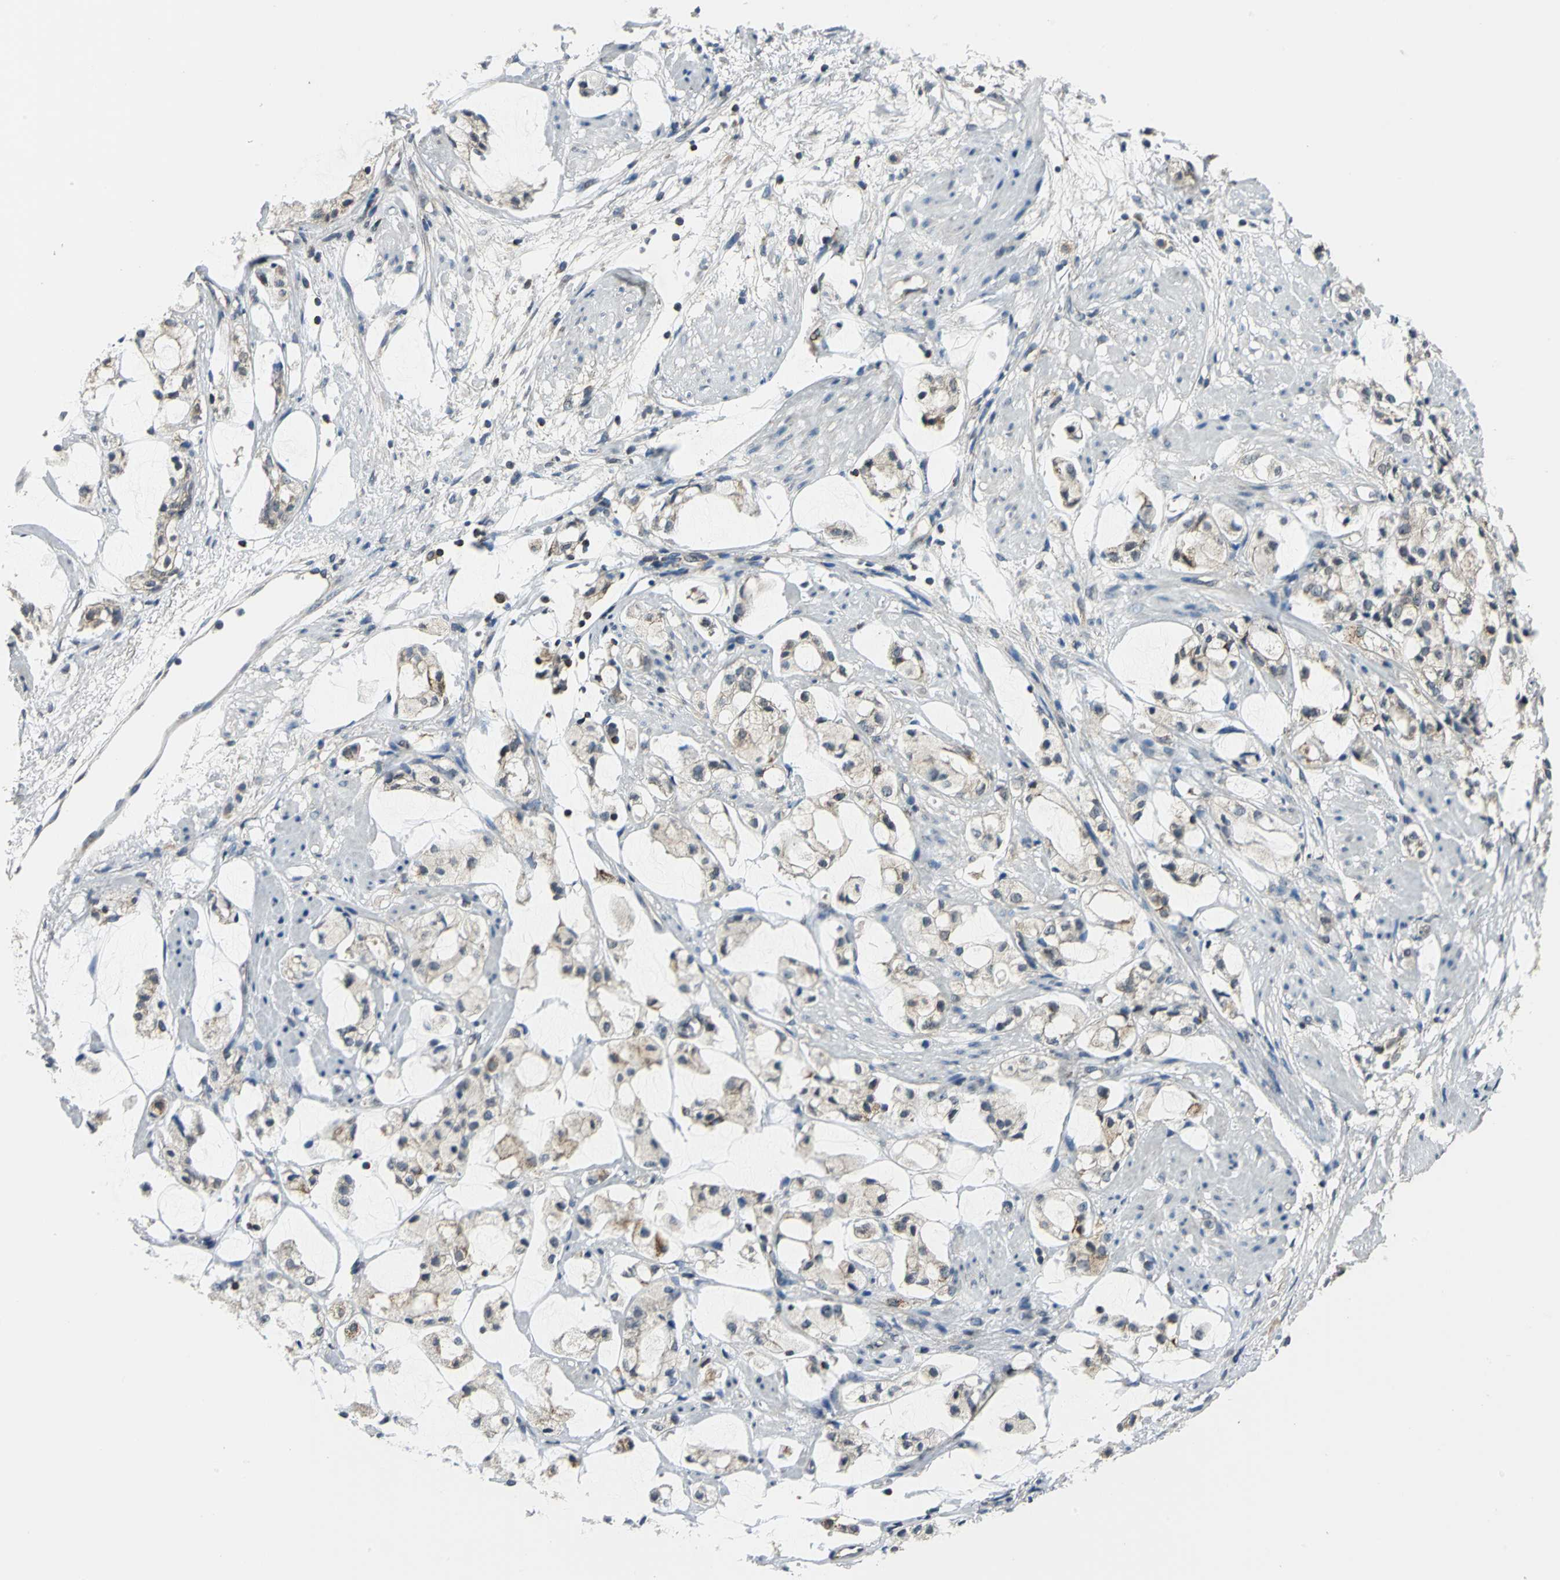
{"staining": {"intensity": "moderate", "quantity": "25%-75%", "location": "cytoplasmic/membranous"}, "tissue": "prostate cancer", "cell_type": "Tumor cells", "image_type": "cancer", "snomed": [{"axis": "morphology", "description": "Adenocarcinoma, High grade"}, {"axis": "topography", "description": "Prostate"}], "caption": "The photomicrograph reveals immunohistochemical staining of prostate cancer. There is moderate cytoplasmic/membranous expression is appreciated in approximately 25%-75% of tumor cells.", "gene": "NUDT2", "patient": {"sex": "male", "age": 85}}